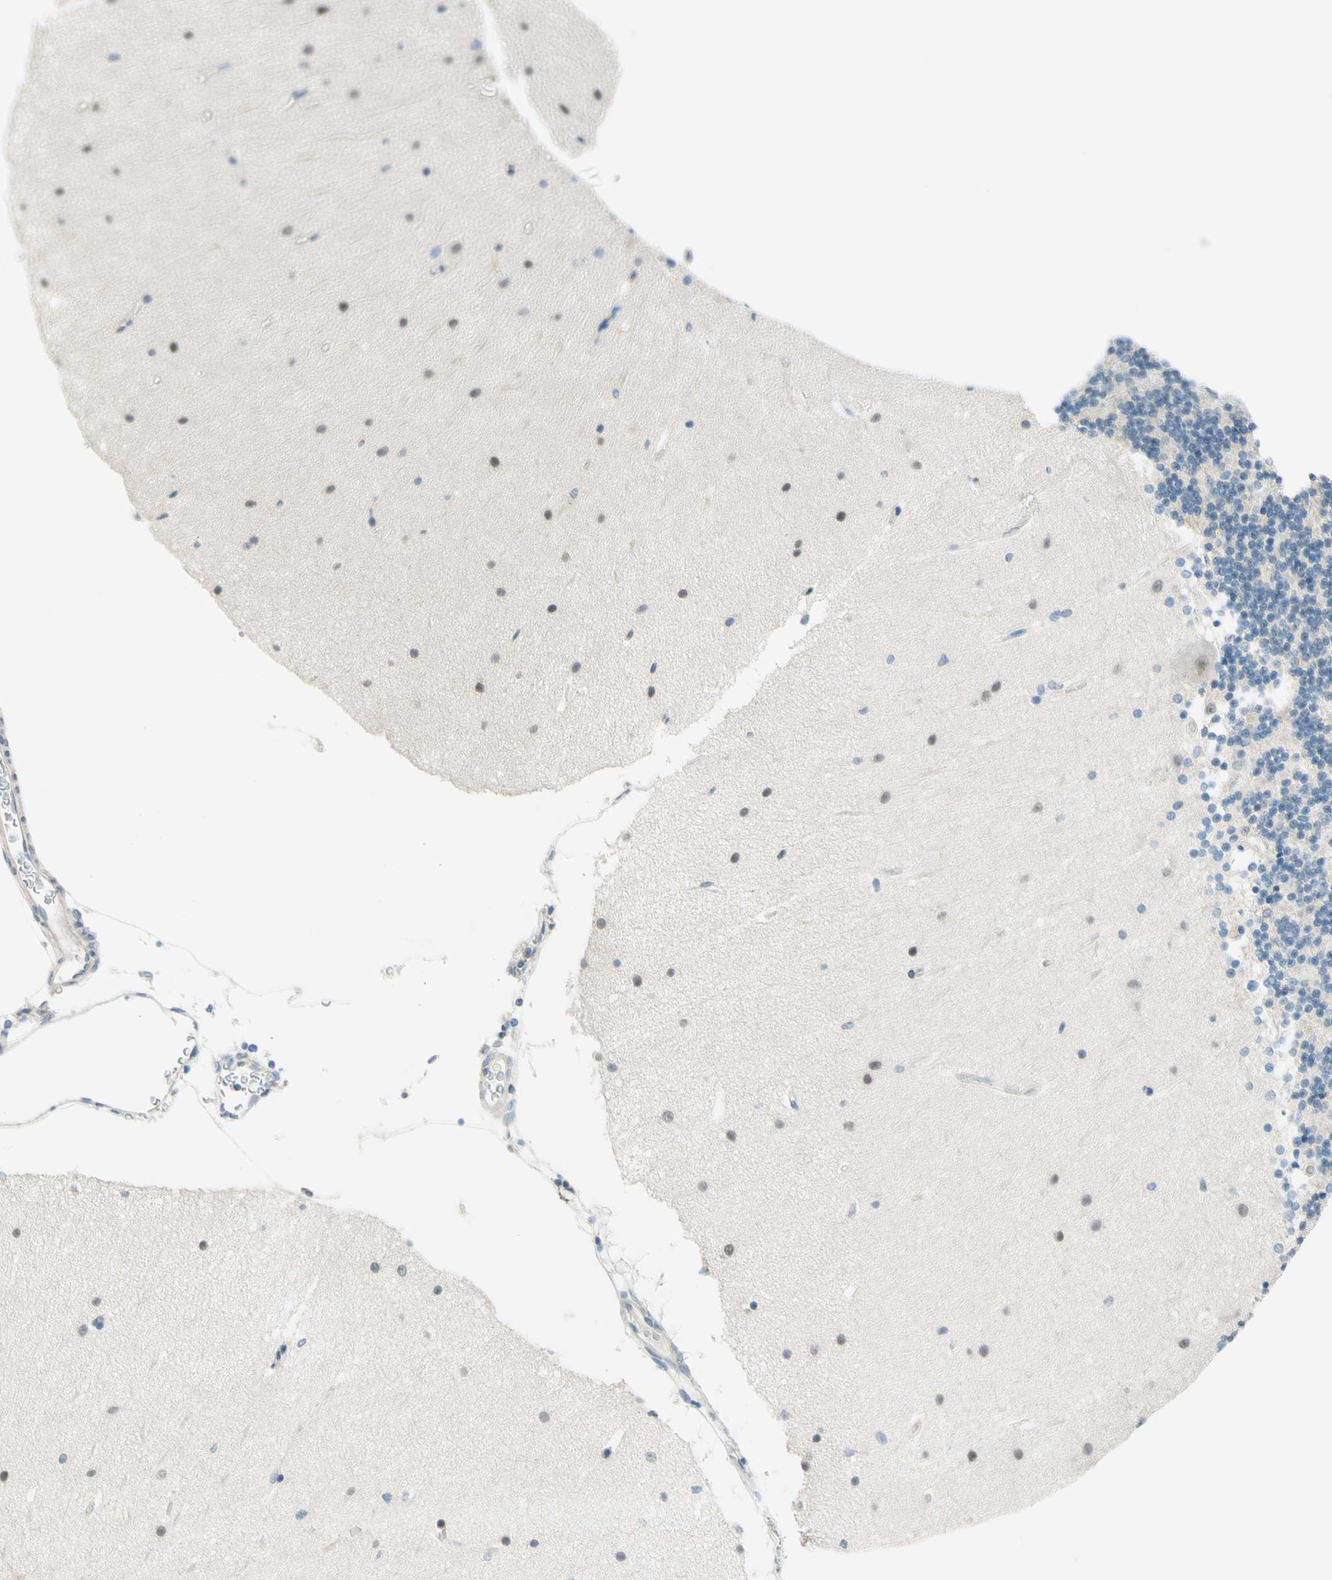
{"staining": {"intensity": "weak", "quantity": "<25%", "location": "cytoplasmic/membranous"}, "tissue": "cerebellum", "cell_type": "Cells in granular layer", "image_type": "normal", "snomed": [{"axis": "morphology", "description": "Normal tissue, NOS"}, {"axis": "topography", "description": "Cerebellum"}], "caption": "Immunohistochemistry (IHC) histopathology image of normal human cerebellum stained for a protein (brown), which displays no positivity in cells in granular layer. The staining is performed using DAB brown chromogen with nuclei counter-stained in using hematoxylin.", "gene": "JPH1", "patient": {"sex": "female", "age": 54}}